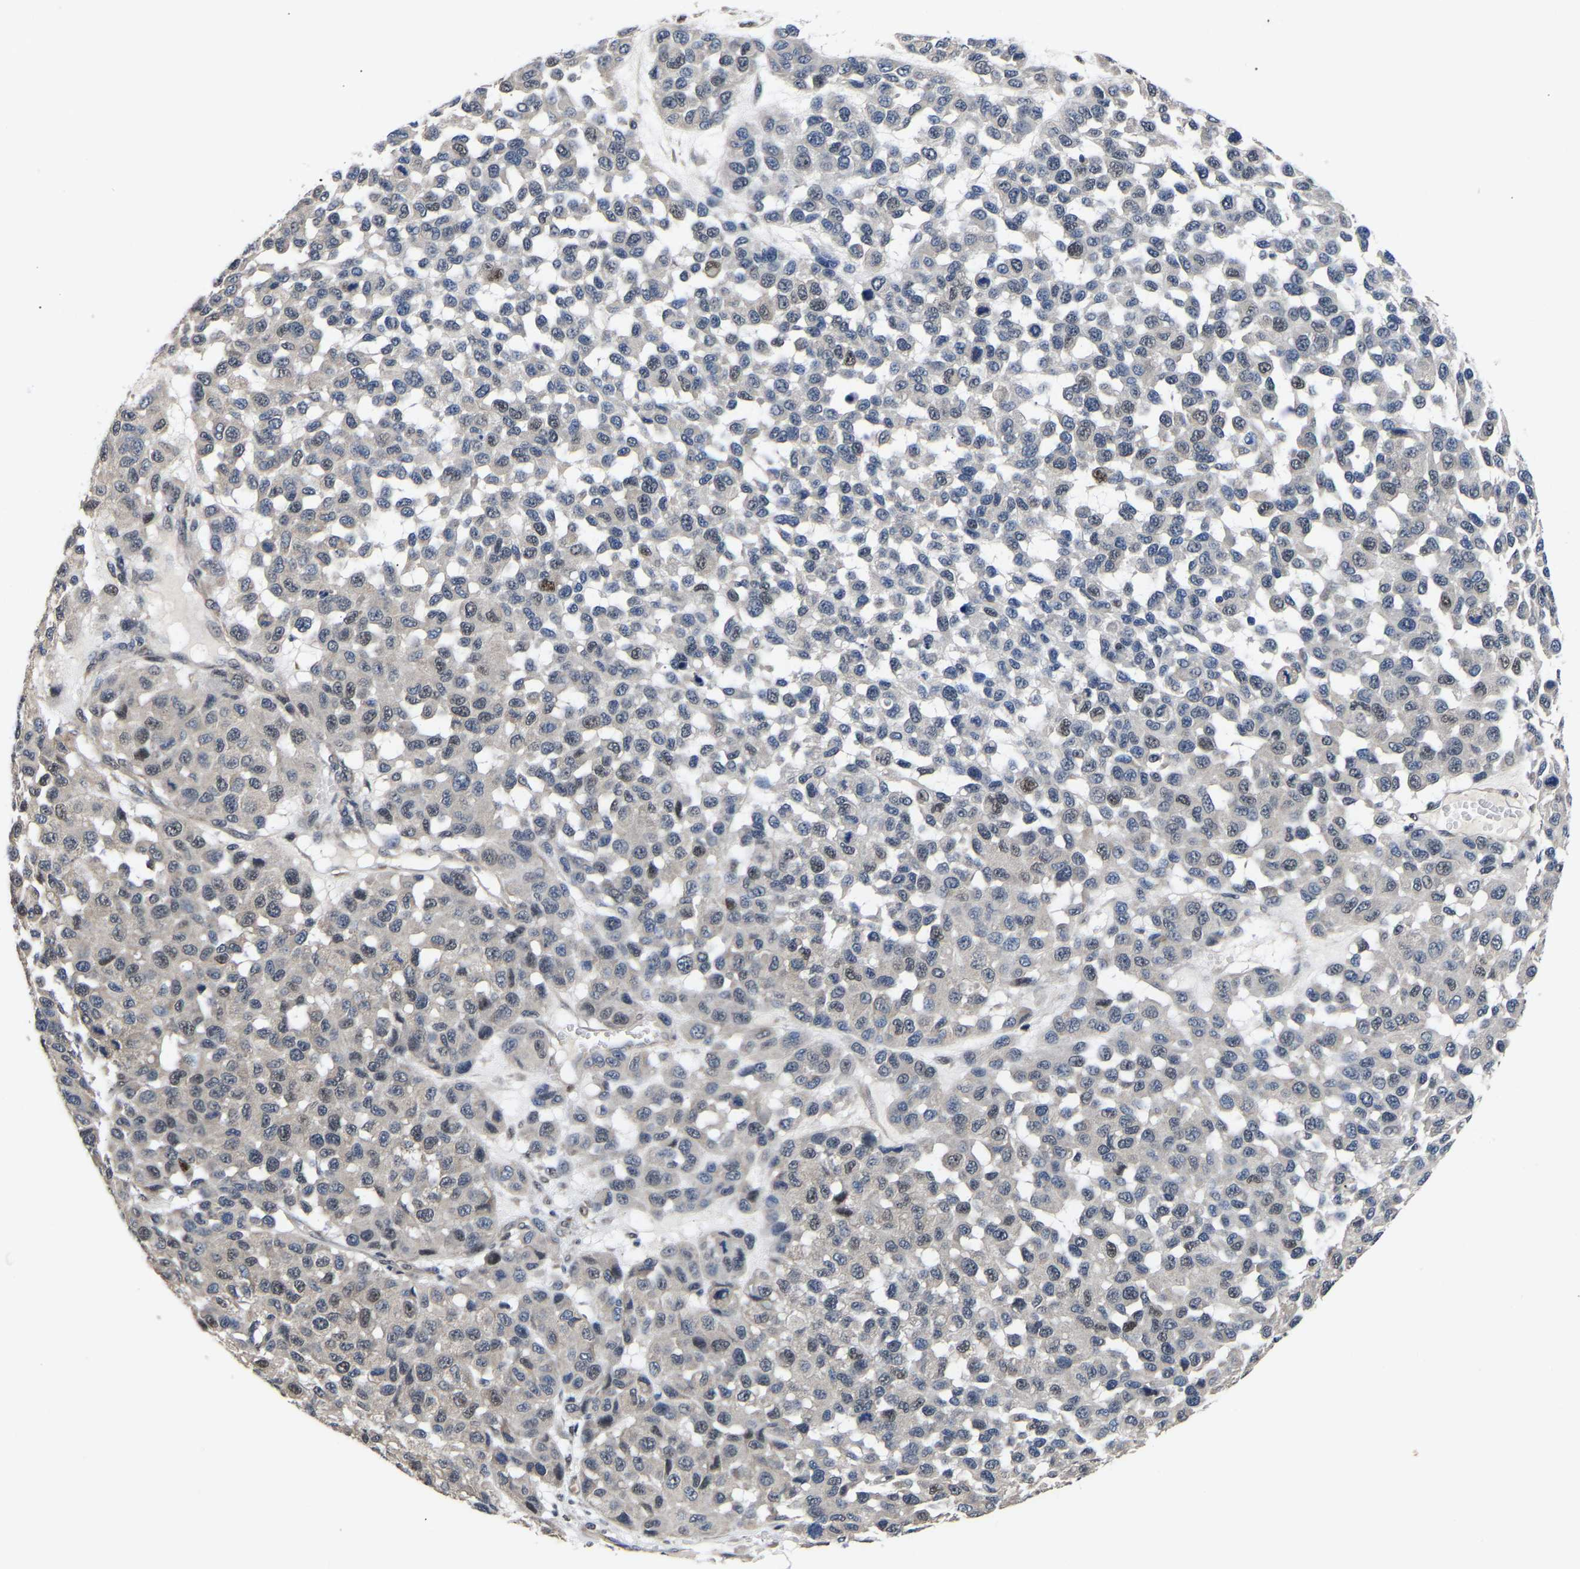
{"staining": {"intensity": "weak", "quantity": "<25%", "location": "nuclear"}, "tissue": "melanoma", "cell_type": "Tumor cells", "image_type": "cancer", "snomed": [{"axis": "morphology", "description": "Malignant melanoma, NOS"}, {"axis": "topography", "description": "Skin"}], "caption": "A histopathology image of human melanoma is negative for staining in tumor cells.", "gene": "METTL16", "patient": {"sex": "male", "age": 62}}